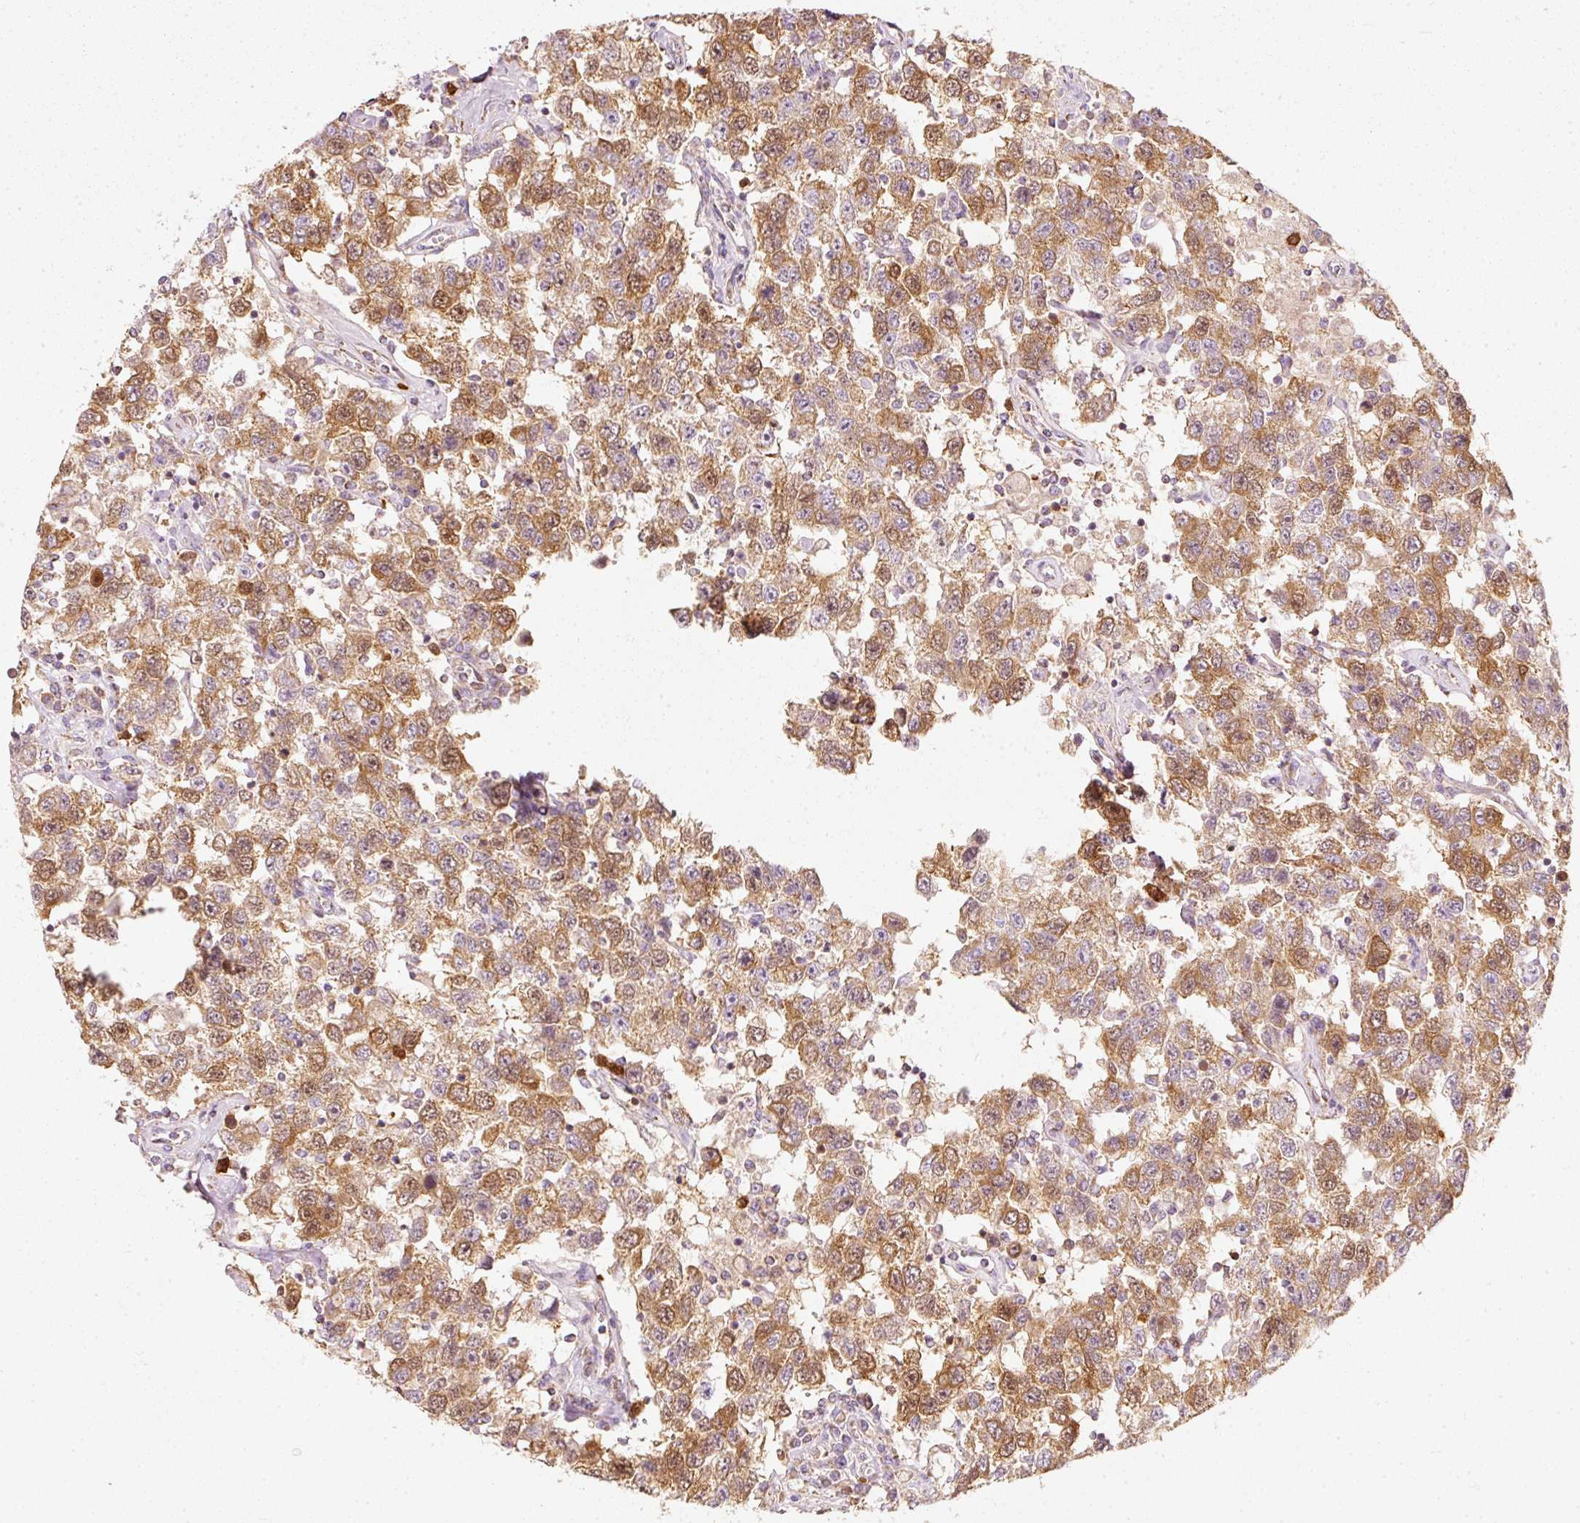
{"staining": {"intensity": "moderate", "quantity": ">75%", "location": "cytoplasmic/membranous,nuclear"}, "tissue": "testis cancer", "cell_type": "Tumor cells", "image_type": "cancer", "snomed": [{"axis": "morphology", "description": "Seminoma, NOS"}, {"axis": "topography", "description": "Testis"}], "caption": "Testis cancer (seminoma) tissue exhibits moderate cytoplasmic/membranous and nuclear positivity in about >75% of tumor cells, visualized by immunohistochemistry. Nuclei are stained in blue.", "gene": "DUT", "patient": {"sex": "male", "age": 41}}